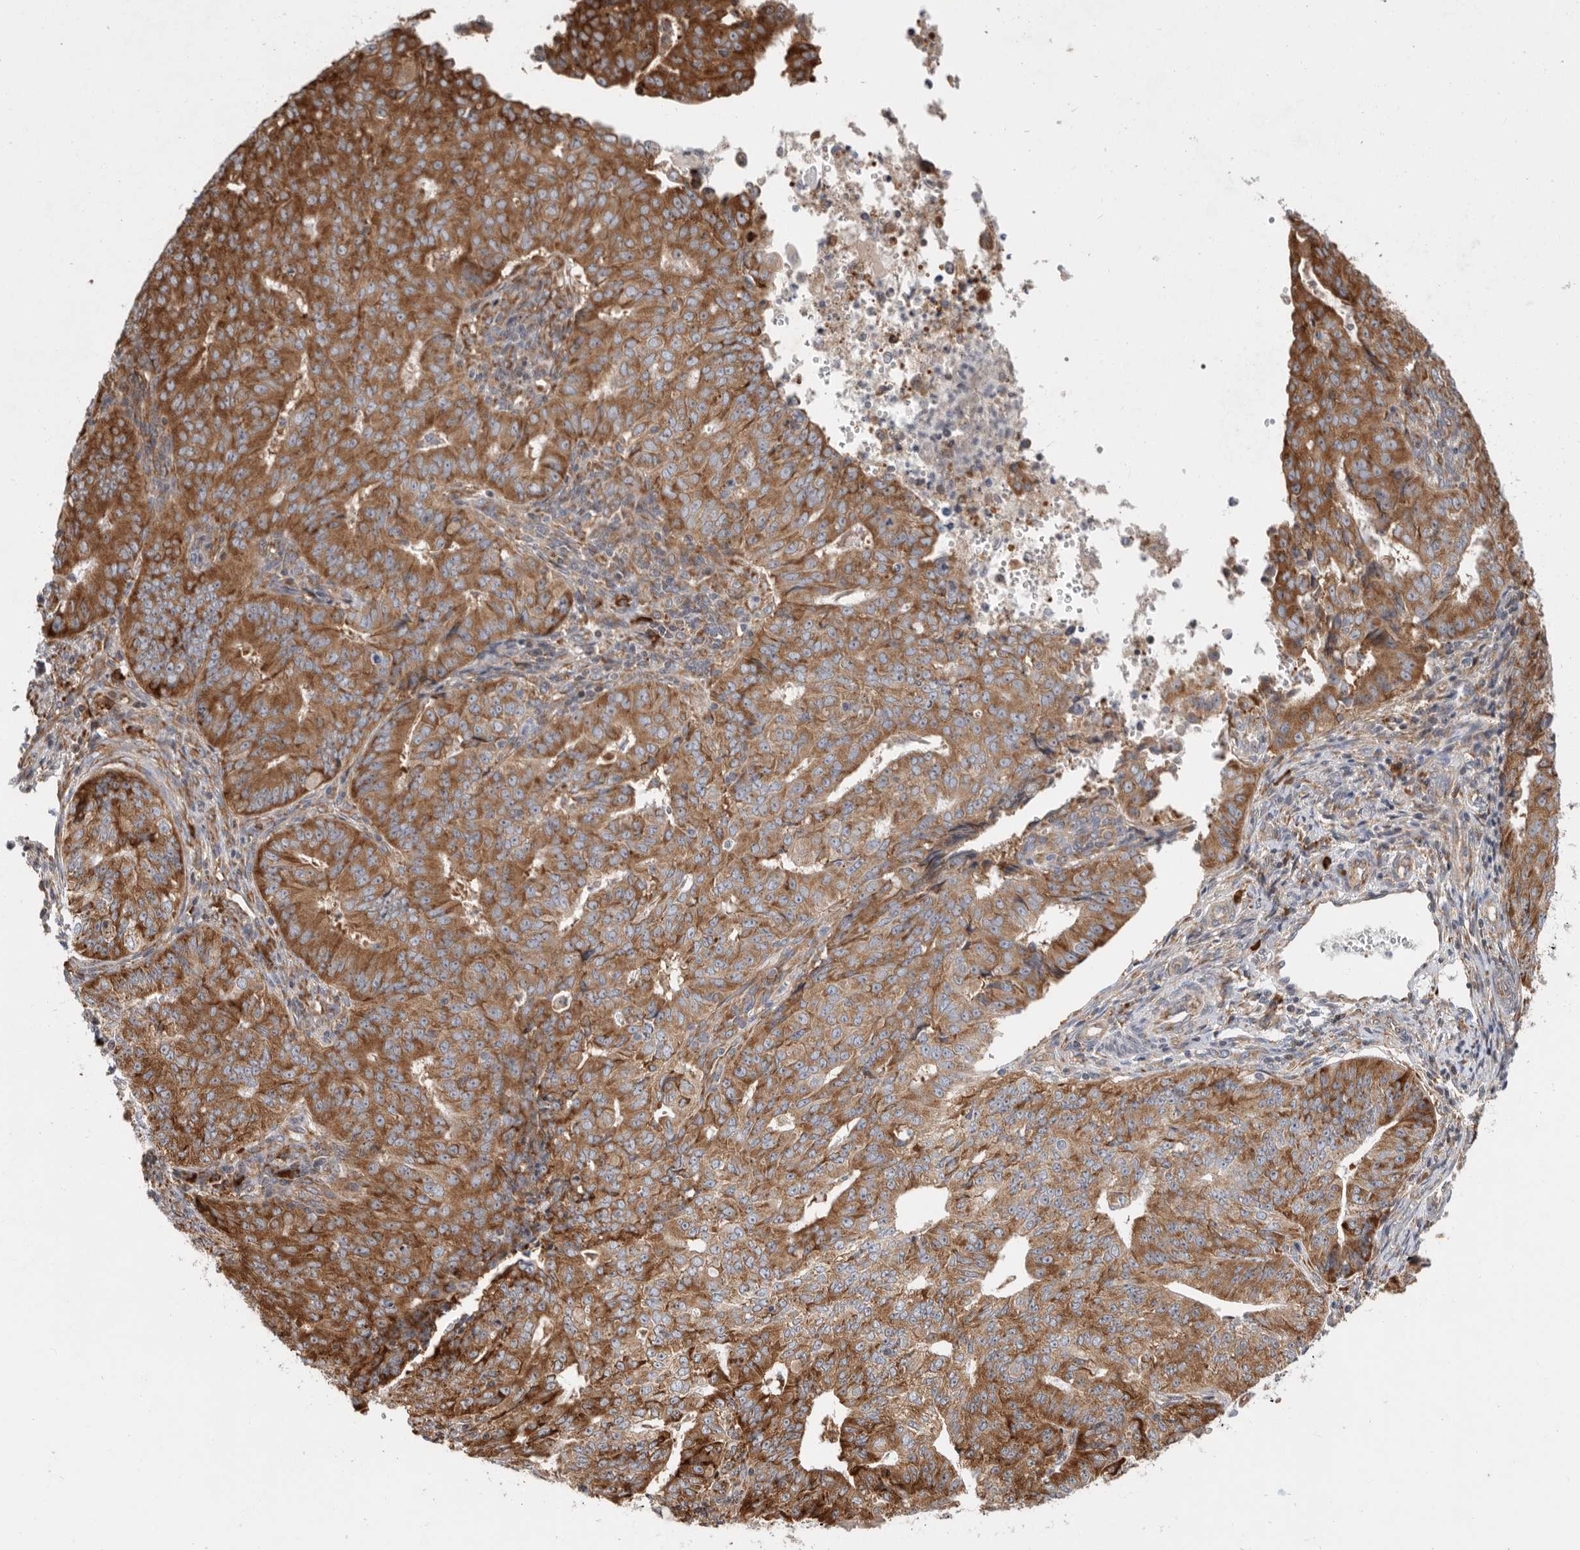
{"staining": {"intensity": "moderate", "quantity": ">75%", "location": "cytoplasmic/membranous"}, "tissue": "endometrial cancer", "cell_type": "Tumor cells", "image_type": "cancer", "snomed": [{"axis": "morphology", "description": "Adenocarcinoma, NOS"}, {"axis": "topography", "description": "Endometrium"}], "caption": "Immunohistochemistry (DAB (3,3'-diaminobenzidine)) staining of human endometrial cancer shows moderate cytoplasmic/membranous protein staining in about >75% of tumor cells.", "gene": "FZD3", "patient": {"sex": "female", "age": 32}}